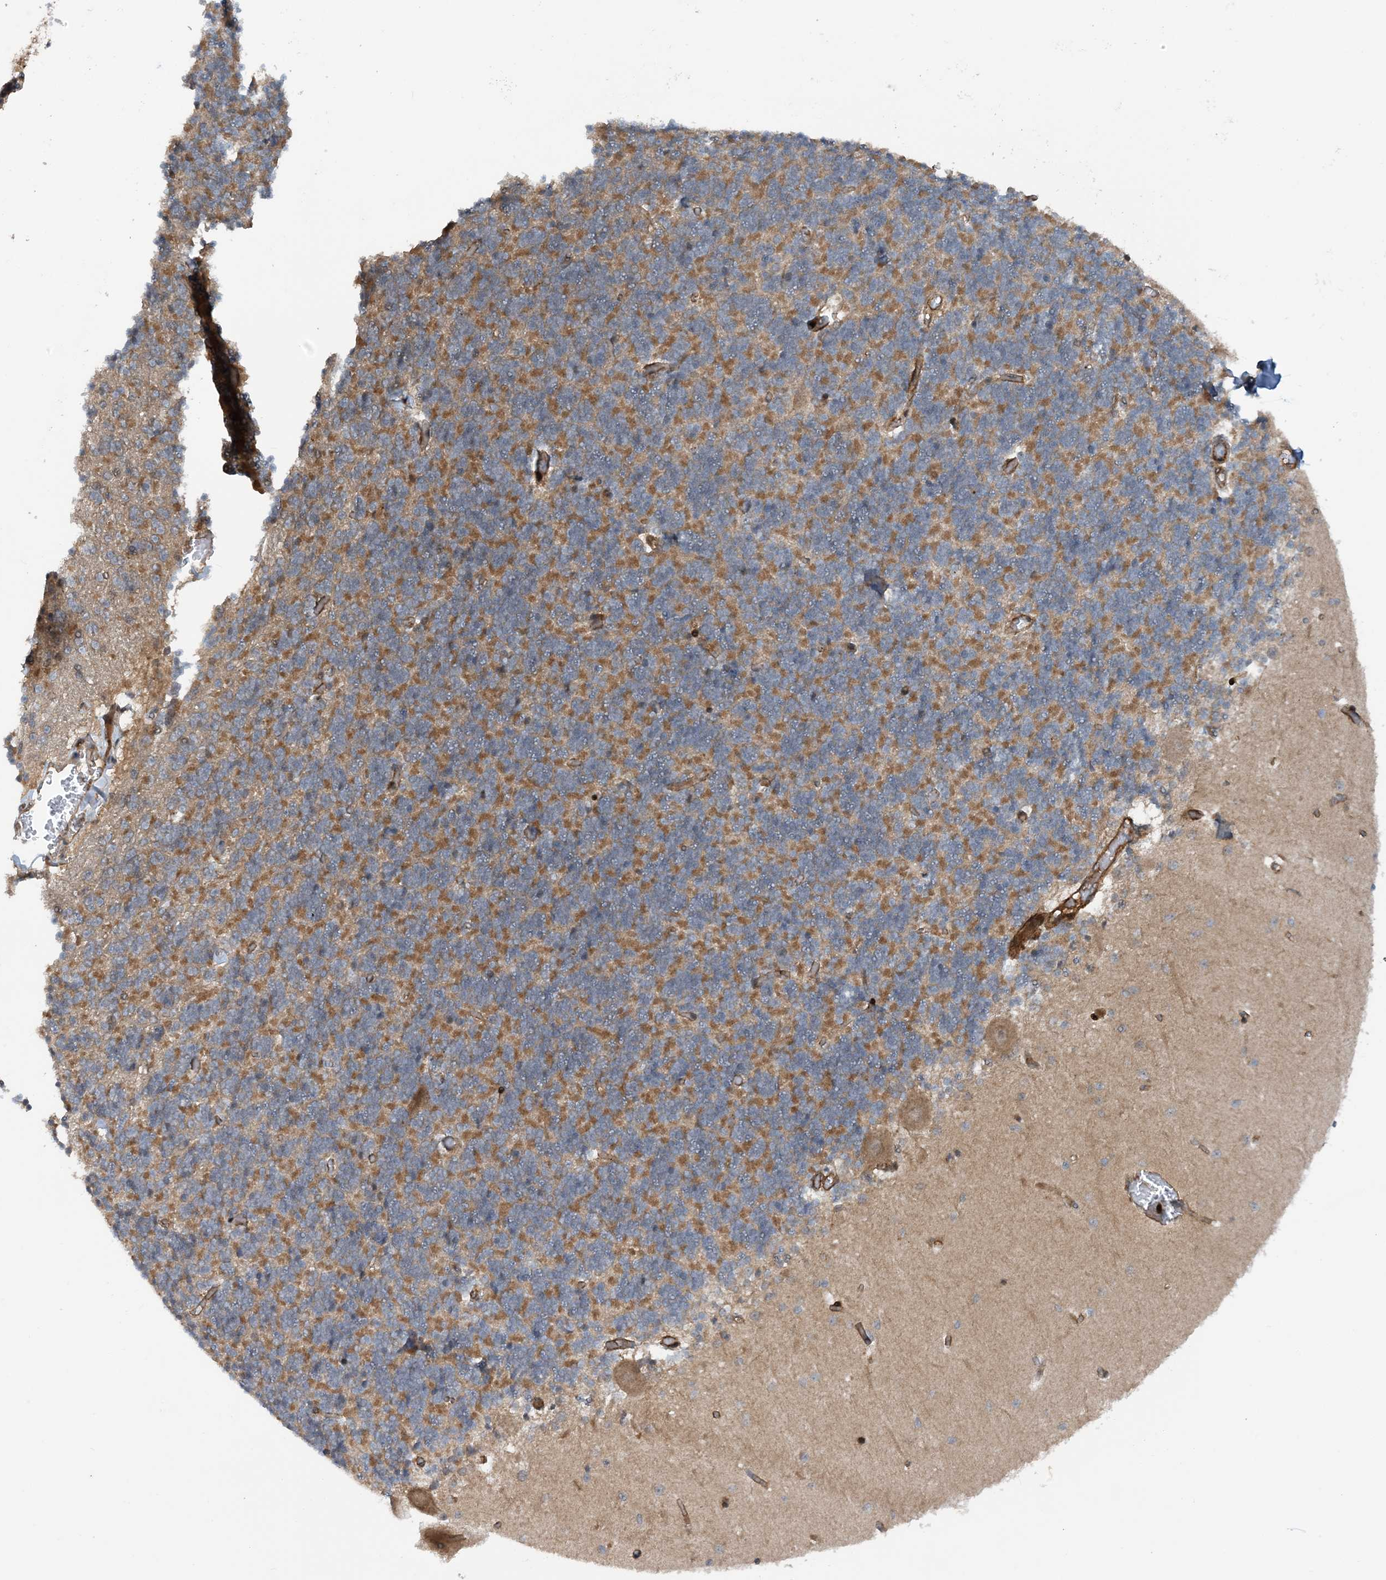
{"staining": {"intensity": "negative", "quantity": "none", "location": "none"}, "tissue": "cerebellum", "cell_type": "Cells in granular layer", "image_type": "normal", "snomed": [{"axis": "morphology", "description": "Normal tissue, NOS"}, {"axis": "topography", "description": "Cerebellum"}], "caption": "An immunohistochemistry (IHC) photomicrograph of normal cerebellum is shown. There is no staining in cells in granular layer of cerebellum. (DAB (3,3'-diaminobenzidine) immunohistochemistry (IHC), high magnification).", "gene": "HEMK1", "patient": {"sex": "male", "age": 37}}